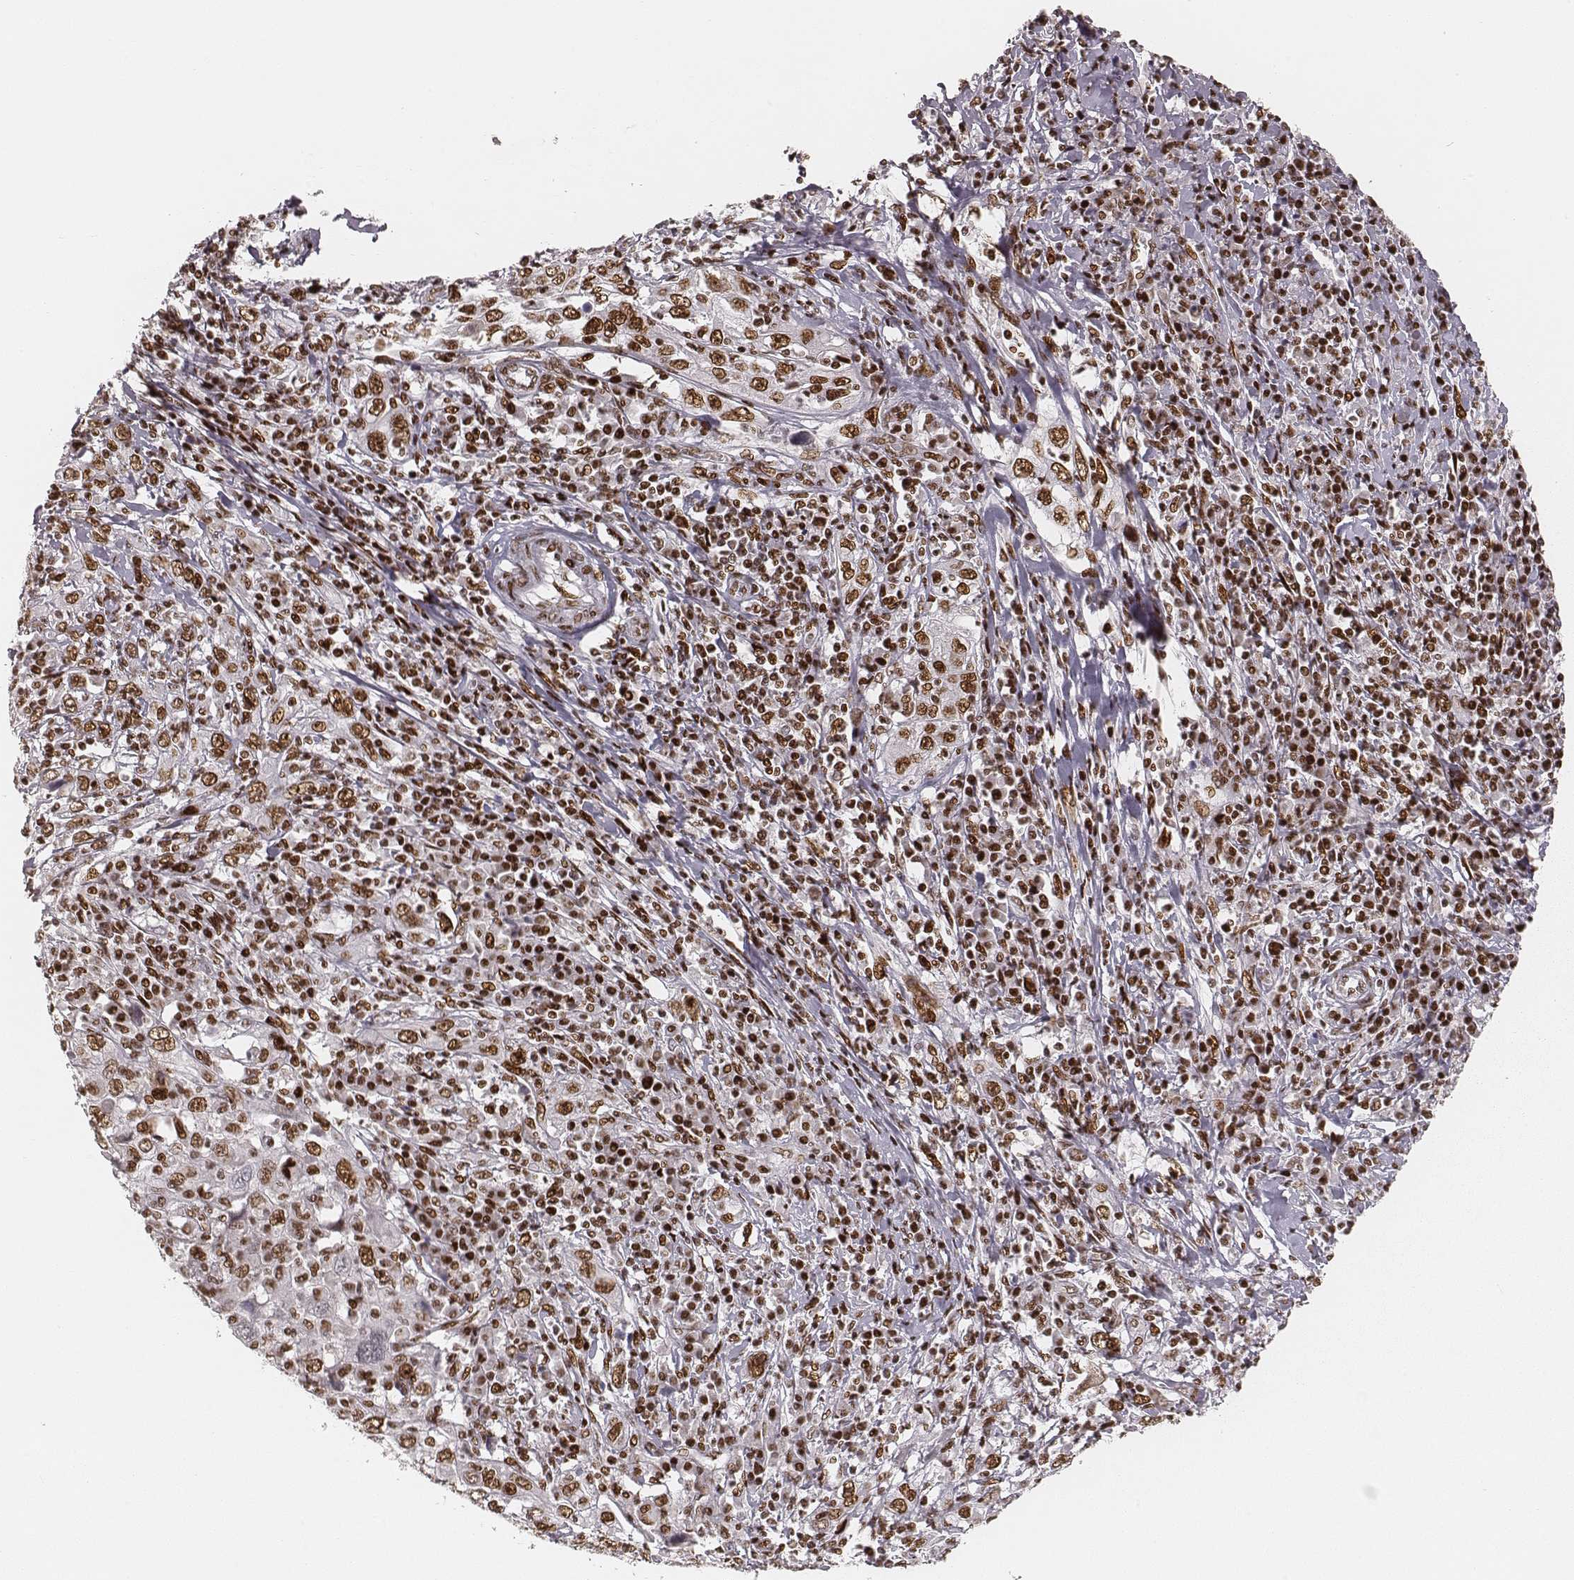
{"staining": {"intensity": "strong", "quantity": ">75%", "location": "nuclear"}, "tissue": "cervical cancer", "cell_type": "Tumor cells", "image_type": "cancer", "snomed": [{"axis": "morphology", "description": "Squamous cell carcinoma, NOS"}, {"axis": "topography", "description": "Cervix"}], "caption": "Cervical cancer (squamous cell carcinoma) stained with a brown dye reveals strong nuclear positive positivity in approximately >75% of tumor cells.", "gene": "HNRNPC", "patient": {"sex": "female", "age": 46}}